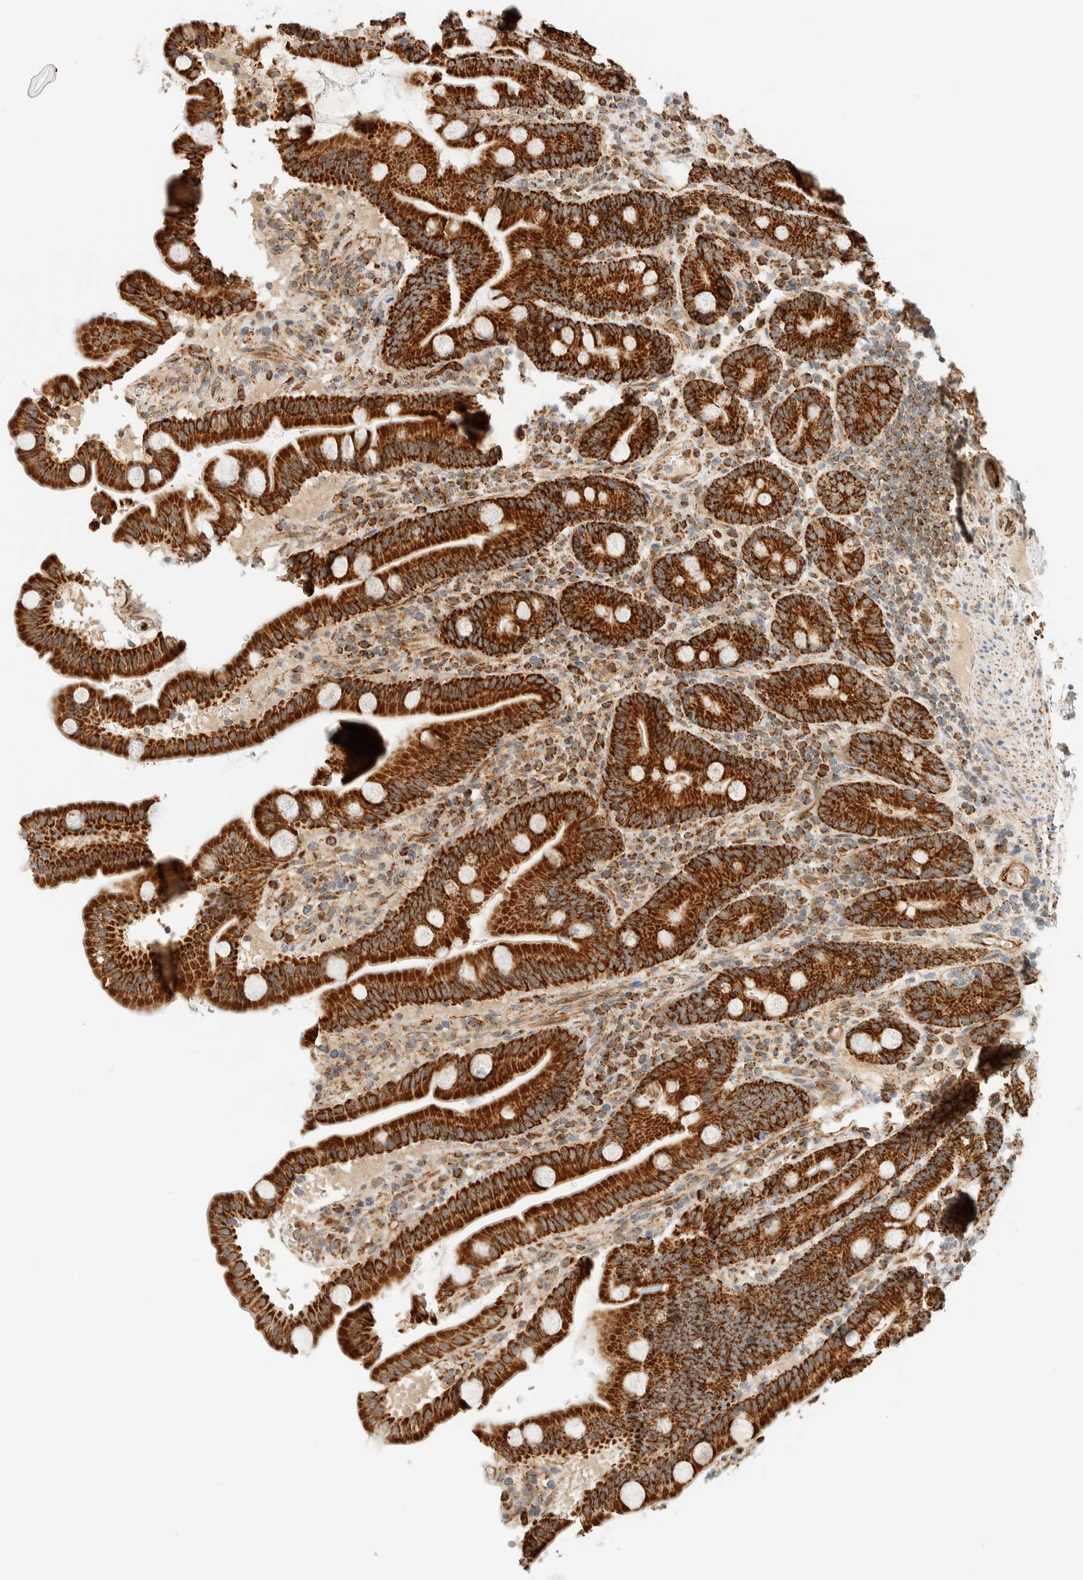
{"staining": {"intensity": "strong", "quantity": ">75%", "location": "cytoplasmic/membranous"}, "tissue": "duodenum", "cell_type": "Glandular cells", "image_type": "normal", "snomed": [{"axis": "morphology", "description": "Normal tissue, NOS"}, {"axis": "topography", "description": "Duodenum"}], "caption": "Protein staining shows strong cytoplasmic/membranous expression in approximately >75% of glandular cells in normal duodenum.", "gene": "KIFAP3", "patient": {"sex": "male", "age": 54}}